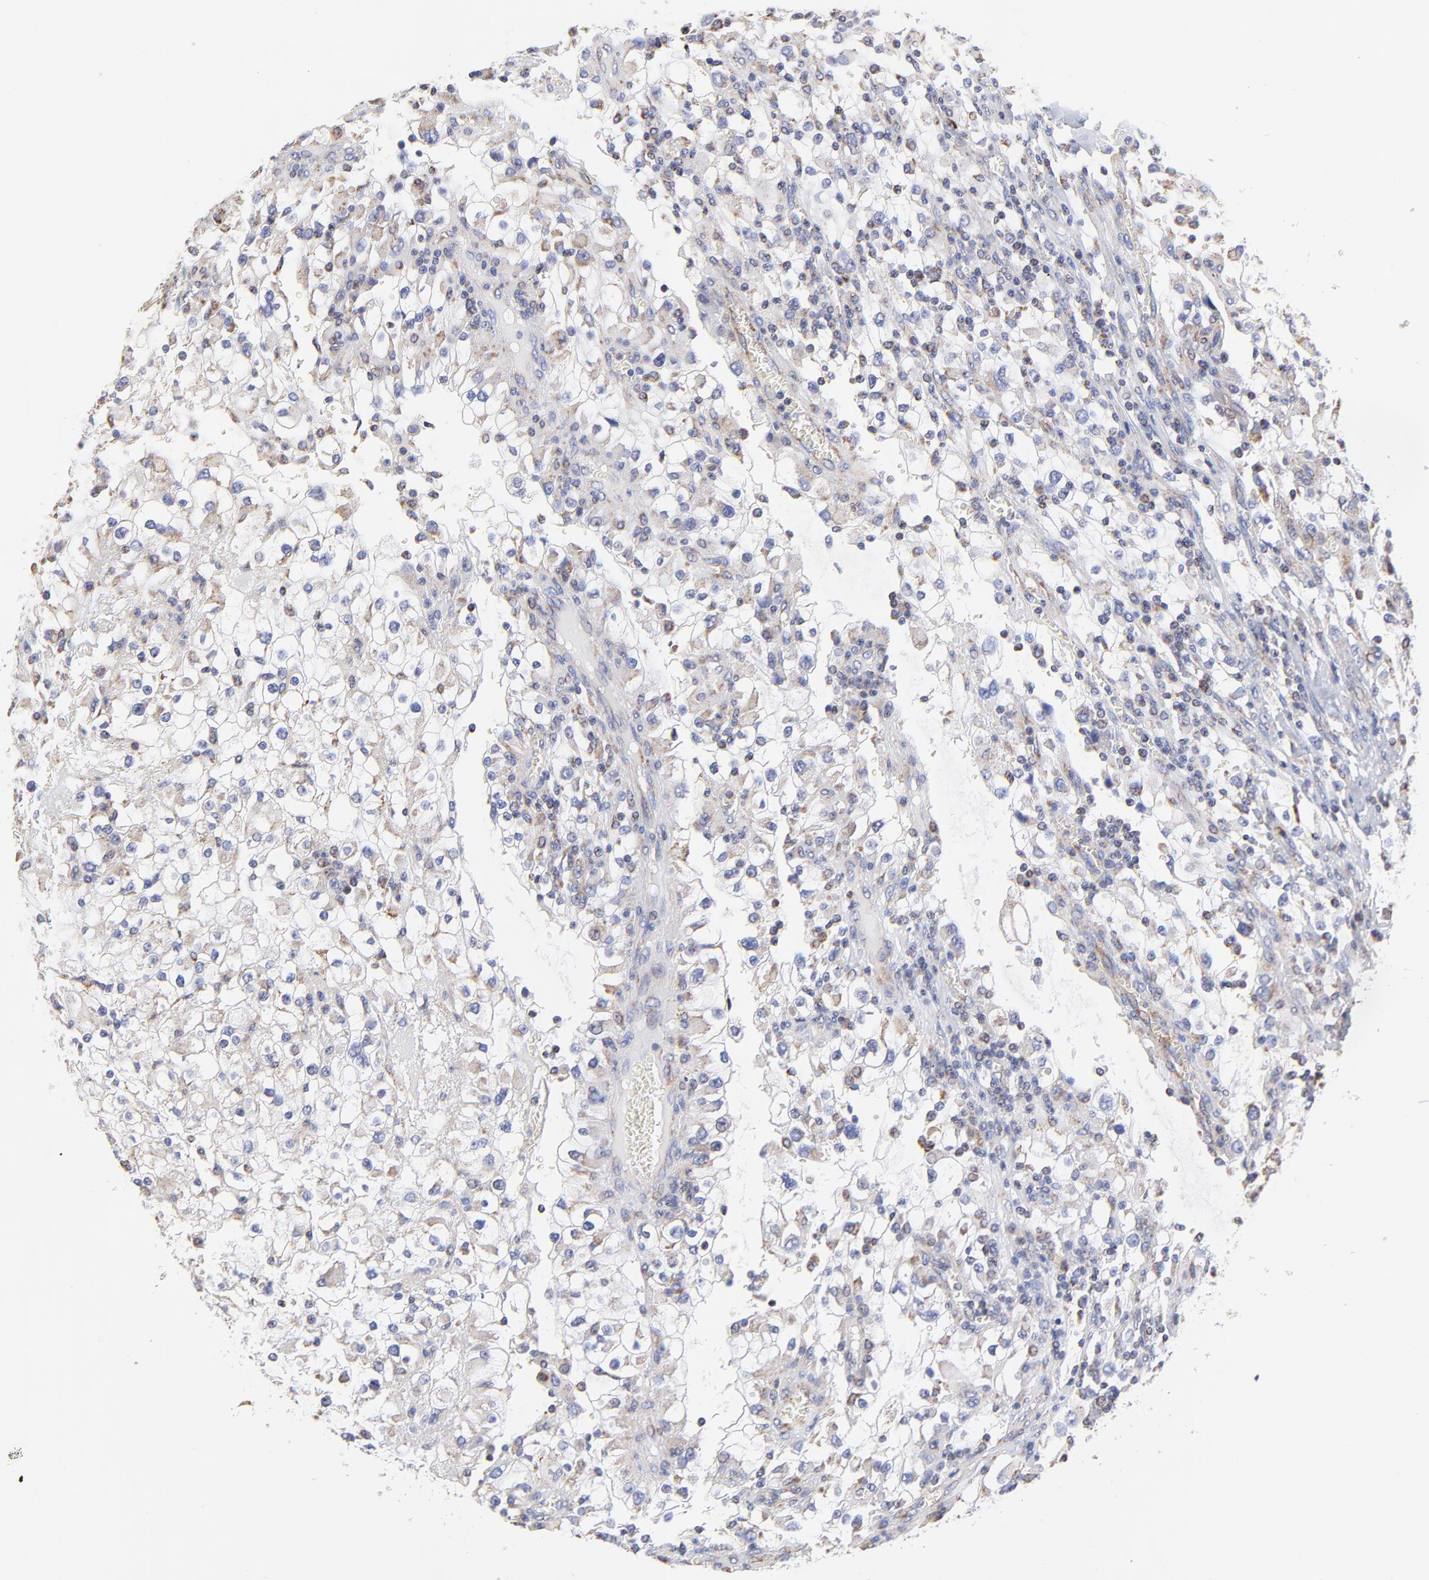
{"staining": {"intensity": "weak", "quantity": "<25%", "location": "cytoplasmic/membranous"}, "tissue": "renal cancer", "cell_type": "Tumor cells", "image_type": "cancer", "snomed": [{"axis": "morphology", "description": "Adenocarcinoma, NOS"}, {"axis": "topography", "description": "Kidney"}], "caption": "This is an immunohistochemistry (IHC) histopathology image of adenocarcinoma (renal). There is no staining in tumor cells.", "gene": "SSBP1", "patient": {"sex": "female", "age": 52}}